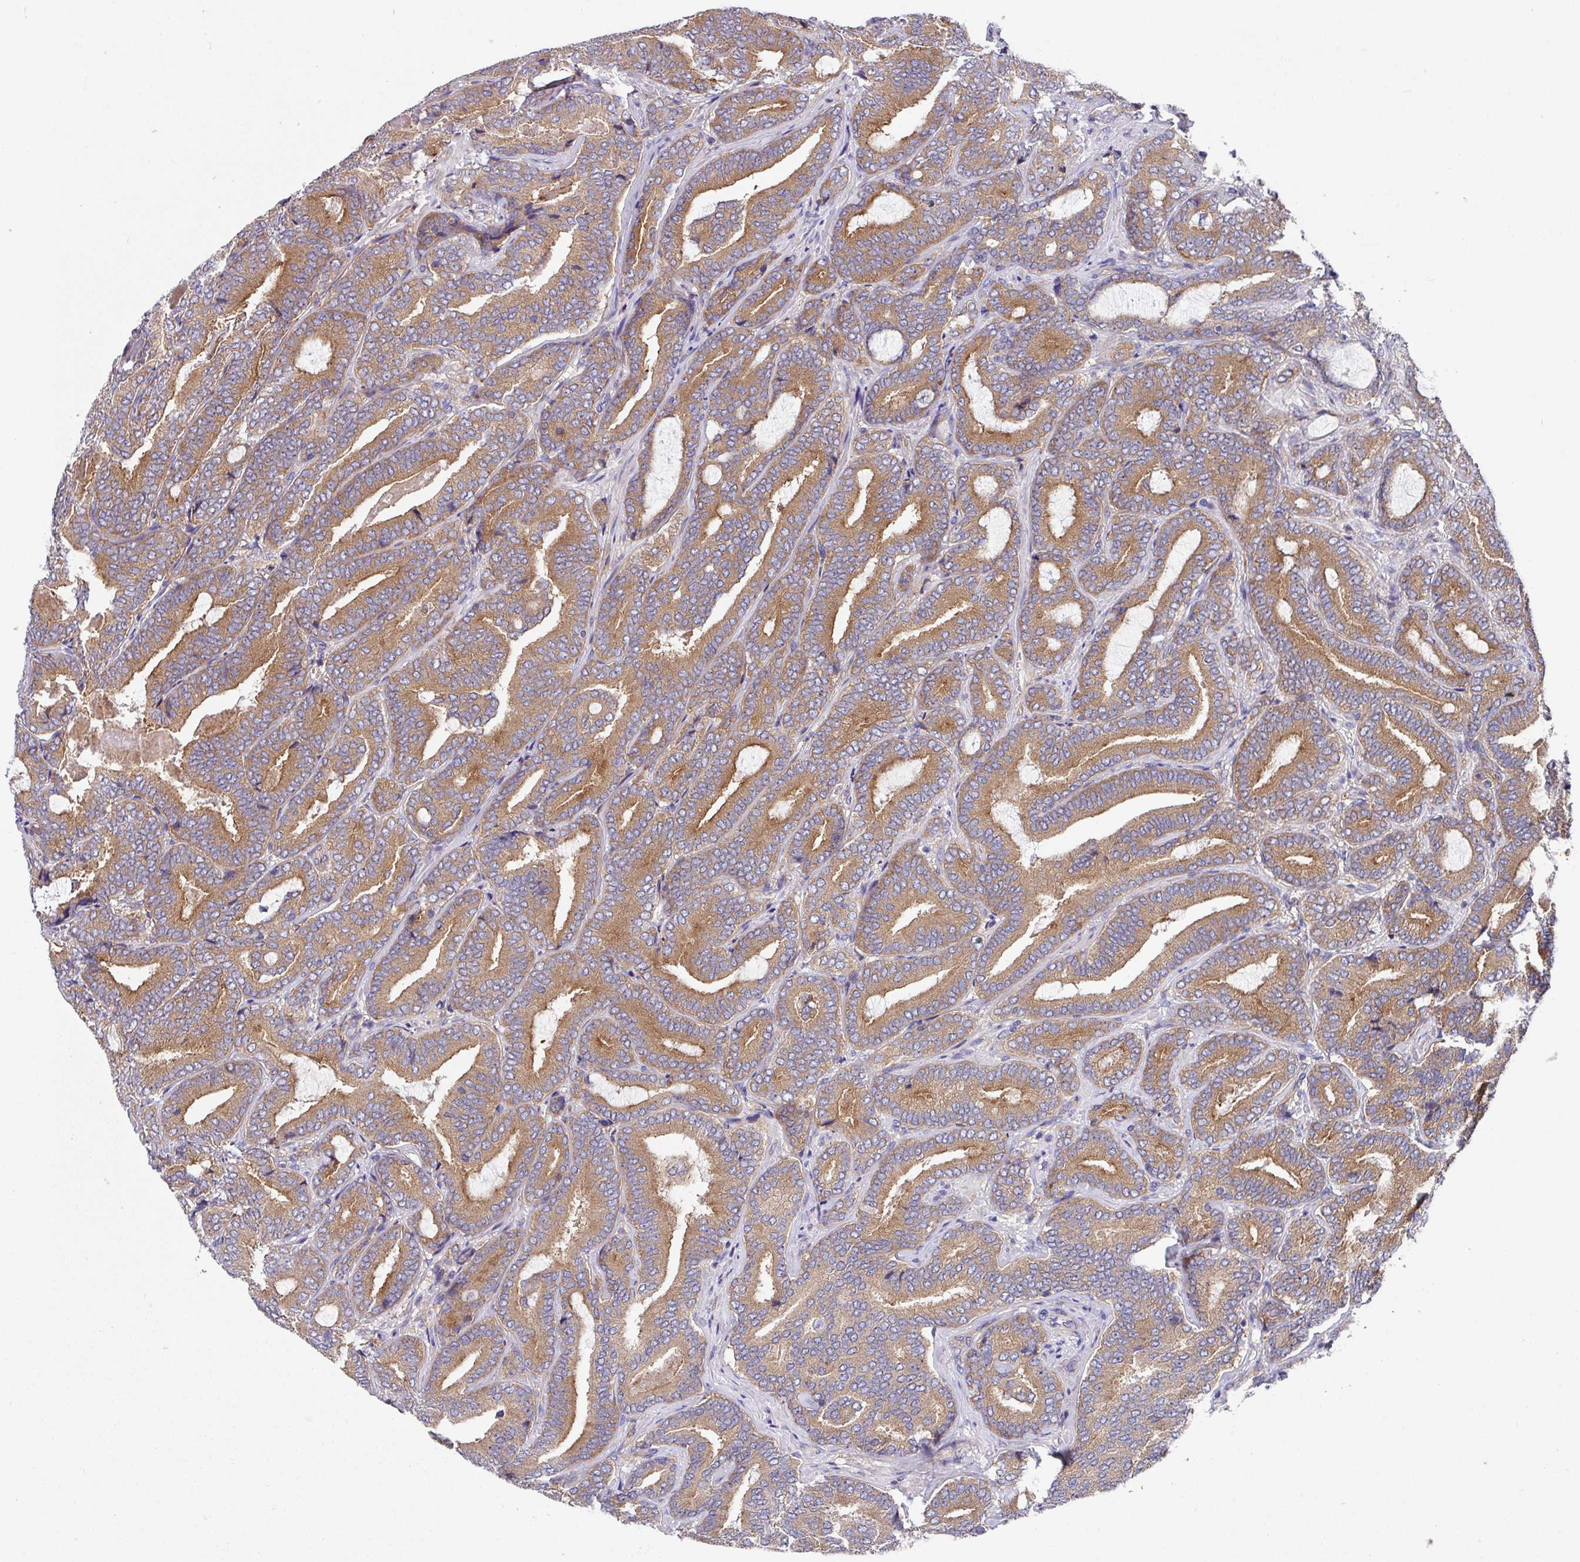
{"staining": {"intensity": "moderate", "quantity": ">75%", "location": "cytoplasmic/membranous"}, "tissue": "prostate cancer", "cell_type": "Tumor cells", "image_type": "cancer", "snomed": [{"axis": "morphology", "description": "Adenocarcinoma, Low grade"}, {"axis": "topography", "description": "Prostate and seminal vesicle, NOS"}], "caption": "IHC (DAB (3,3'-diaminobenzidine)) staining of human prostate low-grade adenocarcinoma exhibits moderate cytoplasmic/membranous protein positivity in about >75% of tumor cells.", "gene": "EIF4B", "patient": {"sex": "male", "age": 61}}